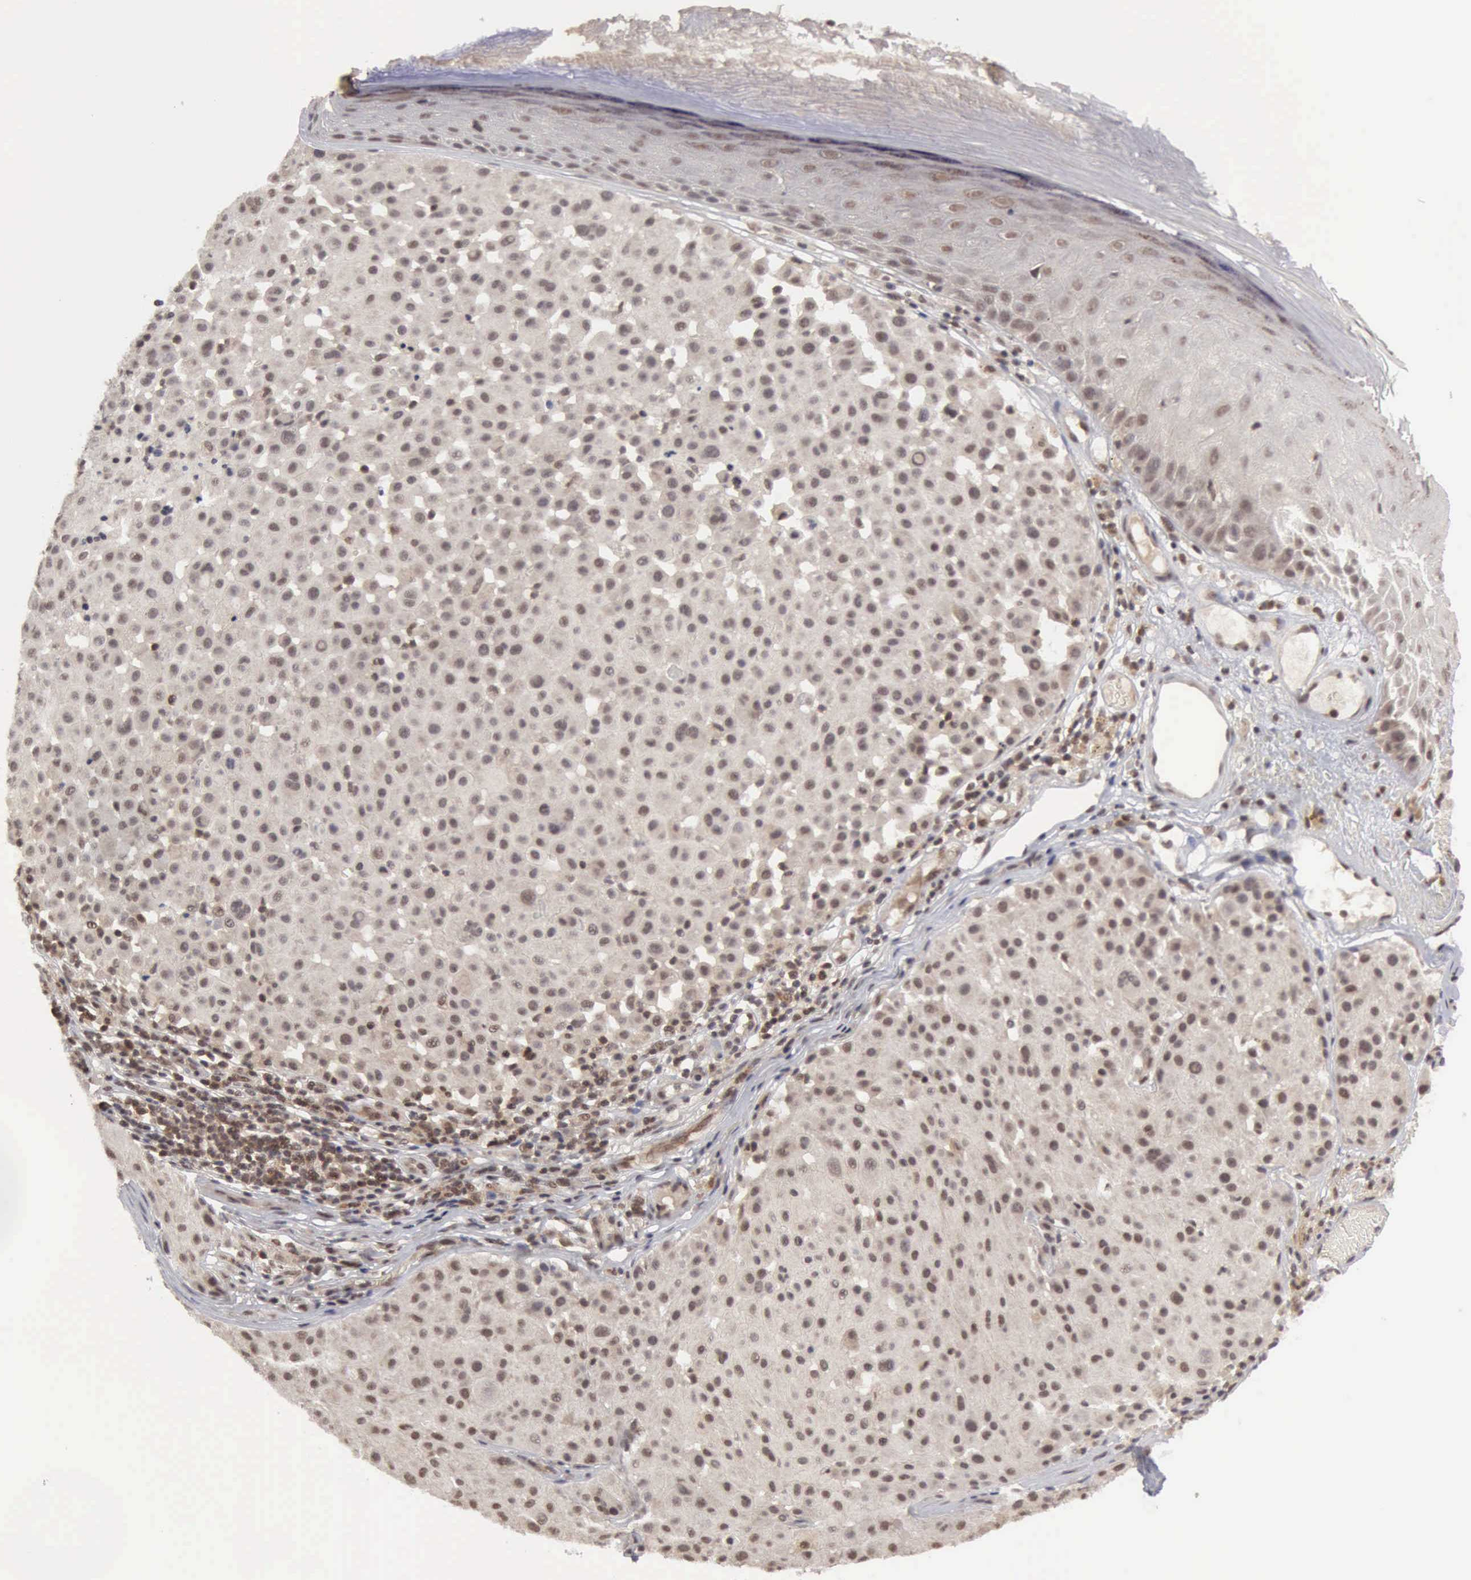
{"staining": {"intensity": "weak", "quantity": "<25%", "location": "nuclear"}, "tissue": "melanoma", "cell_type": "Tumor cells", "image_type": "cancer", "snomed": [{"axis": "morphology", "description": "Malignant melanoma, NOS"}, {"axis": "topography", "description": "Skin"}], "caption": "The histopathology image demonstrates no staining of tumor cells in melanoma.", "gene": "CDKN2A", "patient": {"sex": "male", "age": 36}}